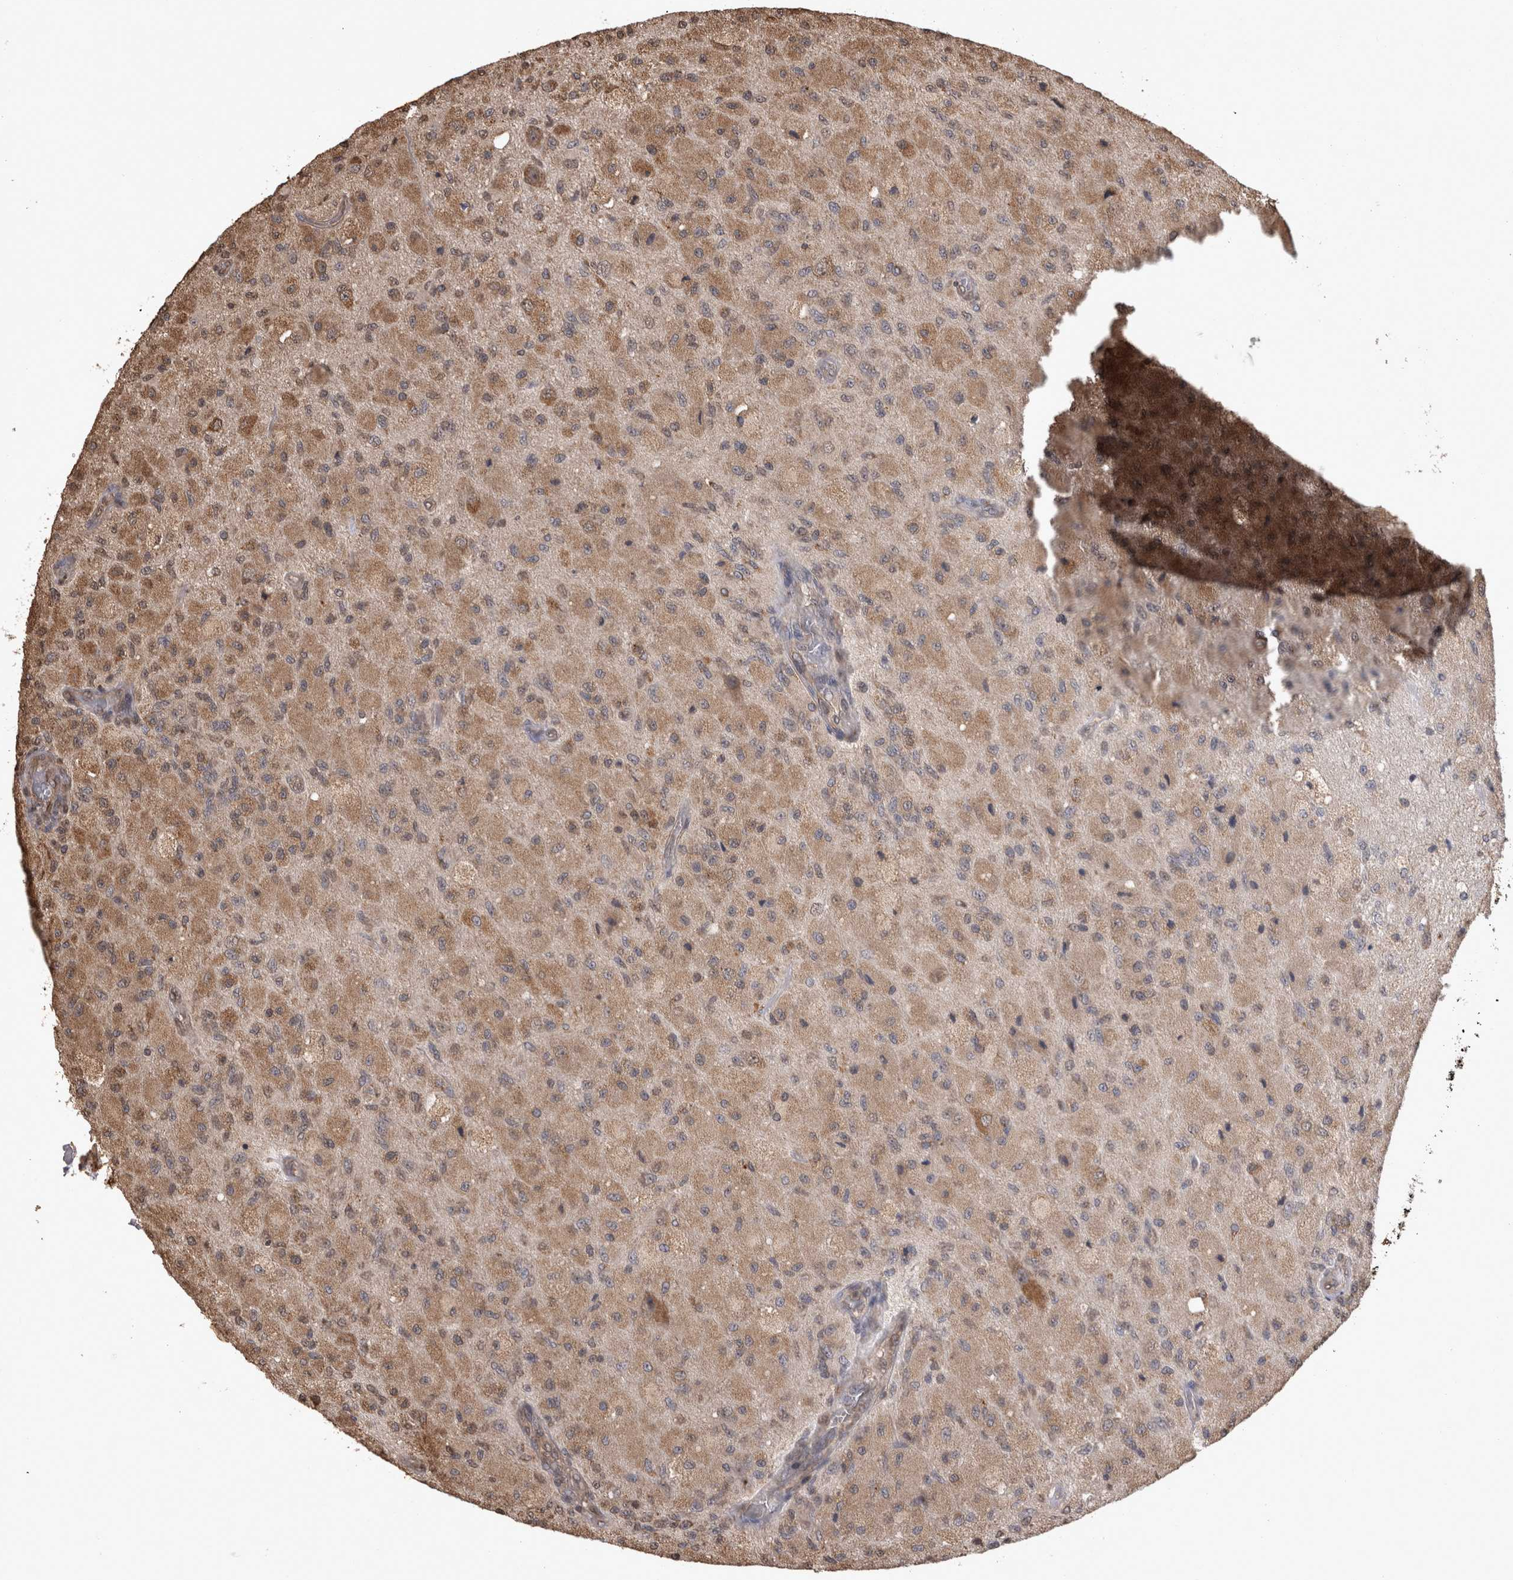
{"staining": {"intensity": "moderate", "quantity": ">75%", "location": "cytoplasmic/membranous"}, "tissue": "glioma", "cell_type": "Tumor cells", "image_type": "cancer", "snomed": [{"axis": "morphology", "description": "Normal tissue, NOS"}, {"axis": "morphology", "description": "Glioma, malignant, High grade"}, {"axis": "topography", "description": "Cerebral cortex"}], "caption": "Malignant high-grade glioma tissue demonstrates moderate cytoplasmic/membranous positivity in approximately >75% of tumor cells, visualized by immunohistochemistry. (DAB IHC with brightfield microscopy, high magnification).", "gene": "SOCS5", "patient": {"sex": "male", "age": 77}}